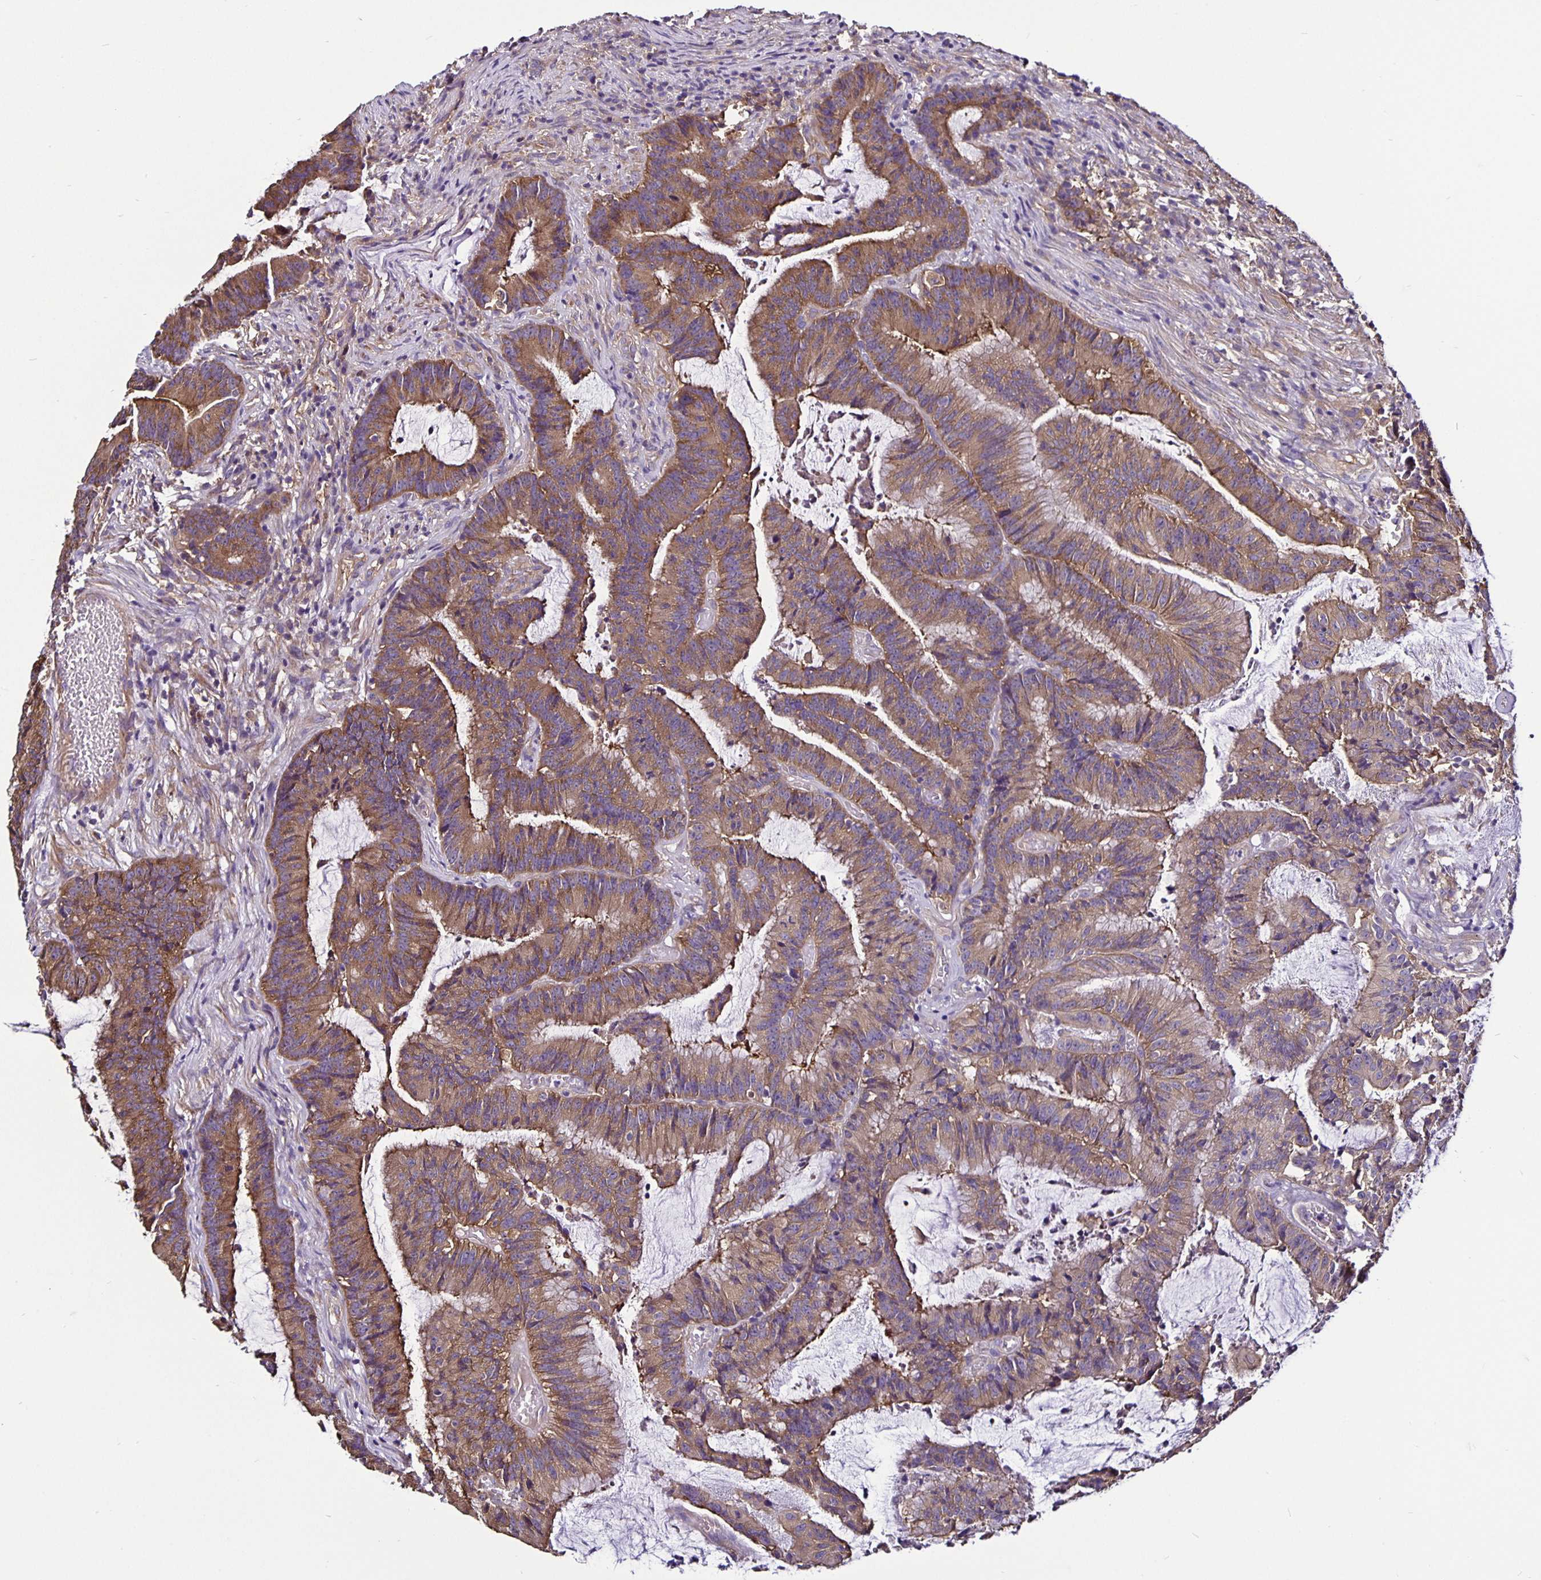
{"staining": {"intensity": "moderate", "quantity": ">75%", "location": "cytoplasmic/membranous"}, "tissue": "colorectal cancer", "cell_type": "Tumor cells", "image_type": "cancer", "snomed": [{"axis": "morphology", "description": "Adenocarcinoma, NOS"}, {"axis": "topography", "description": "Colon"}], "caption": "Tumor cells reveal moderate cytoplasmic/membranous staining in about >75% of cells in colorectal cancer (adenocarcinoma).", "gene": "SNX5", "patient": {"sex": "female", "age": 78}}